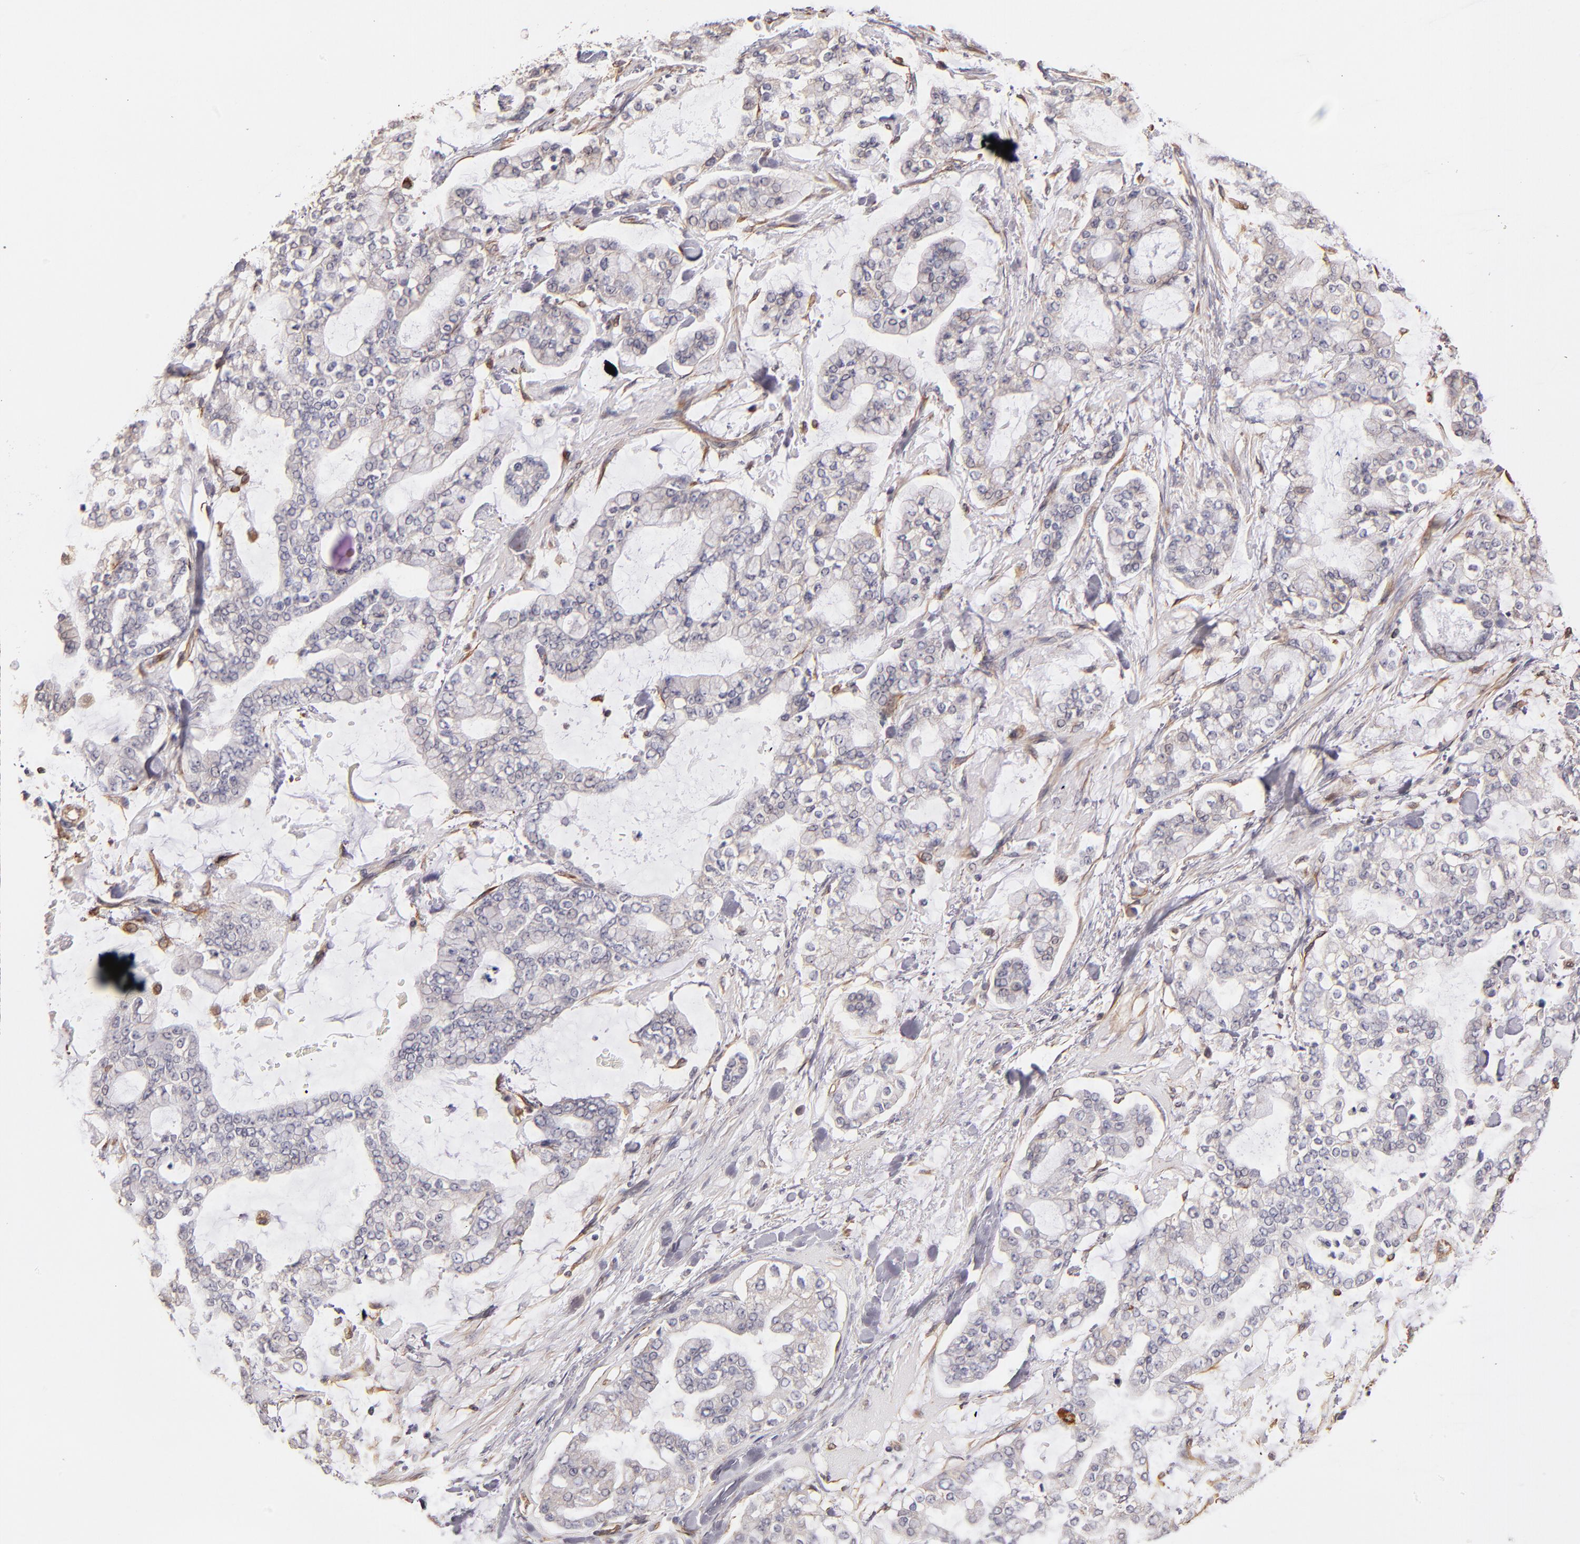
{"staining": {"intensity": "weak", "quantity": "<25%", "location": "cytoplasmic/membranous"}, "tissue": "stomach cancer", "cell_type": "Tumor cells", "image_type": "cancer", "snomed": [{"axis": "morphology", "description": "Normal tissue, NOS"}, {"axis": "morphology", "description": "Adenocarcinoma, NOS"}, {"axis": "topography", "description": "Stomach, upper"}, {"axis": "topography", "description": "Stomach"}], "caption": "Histopathology image shows no significant protein positivity in tumor cells of stomach adenocarcinoma.", "gene": "ABCC1", "patient": {"sex": "male", "age": 76}}